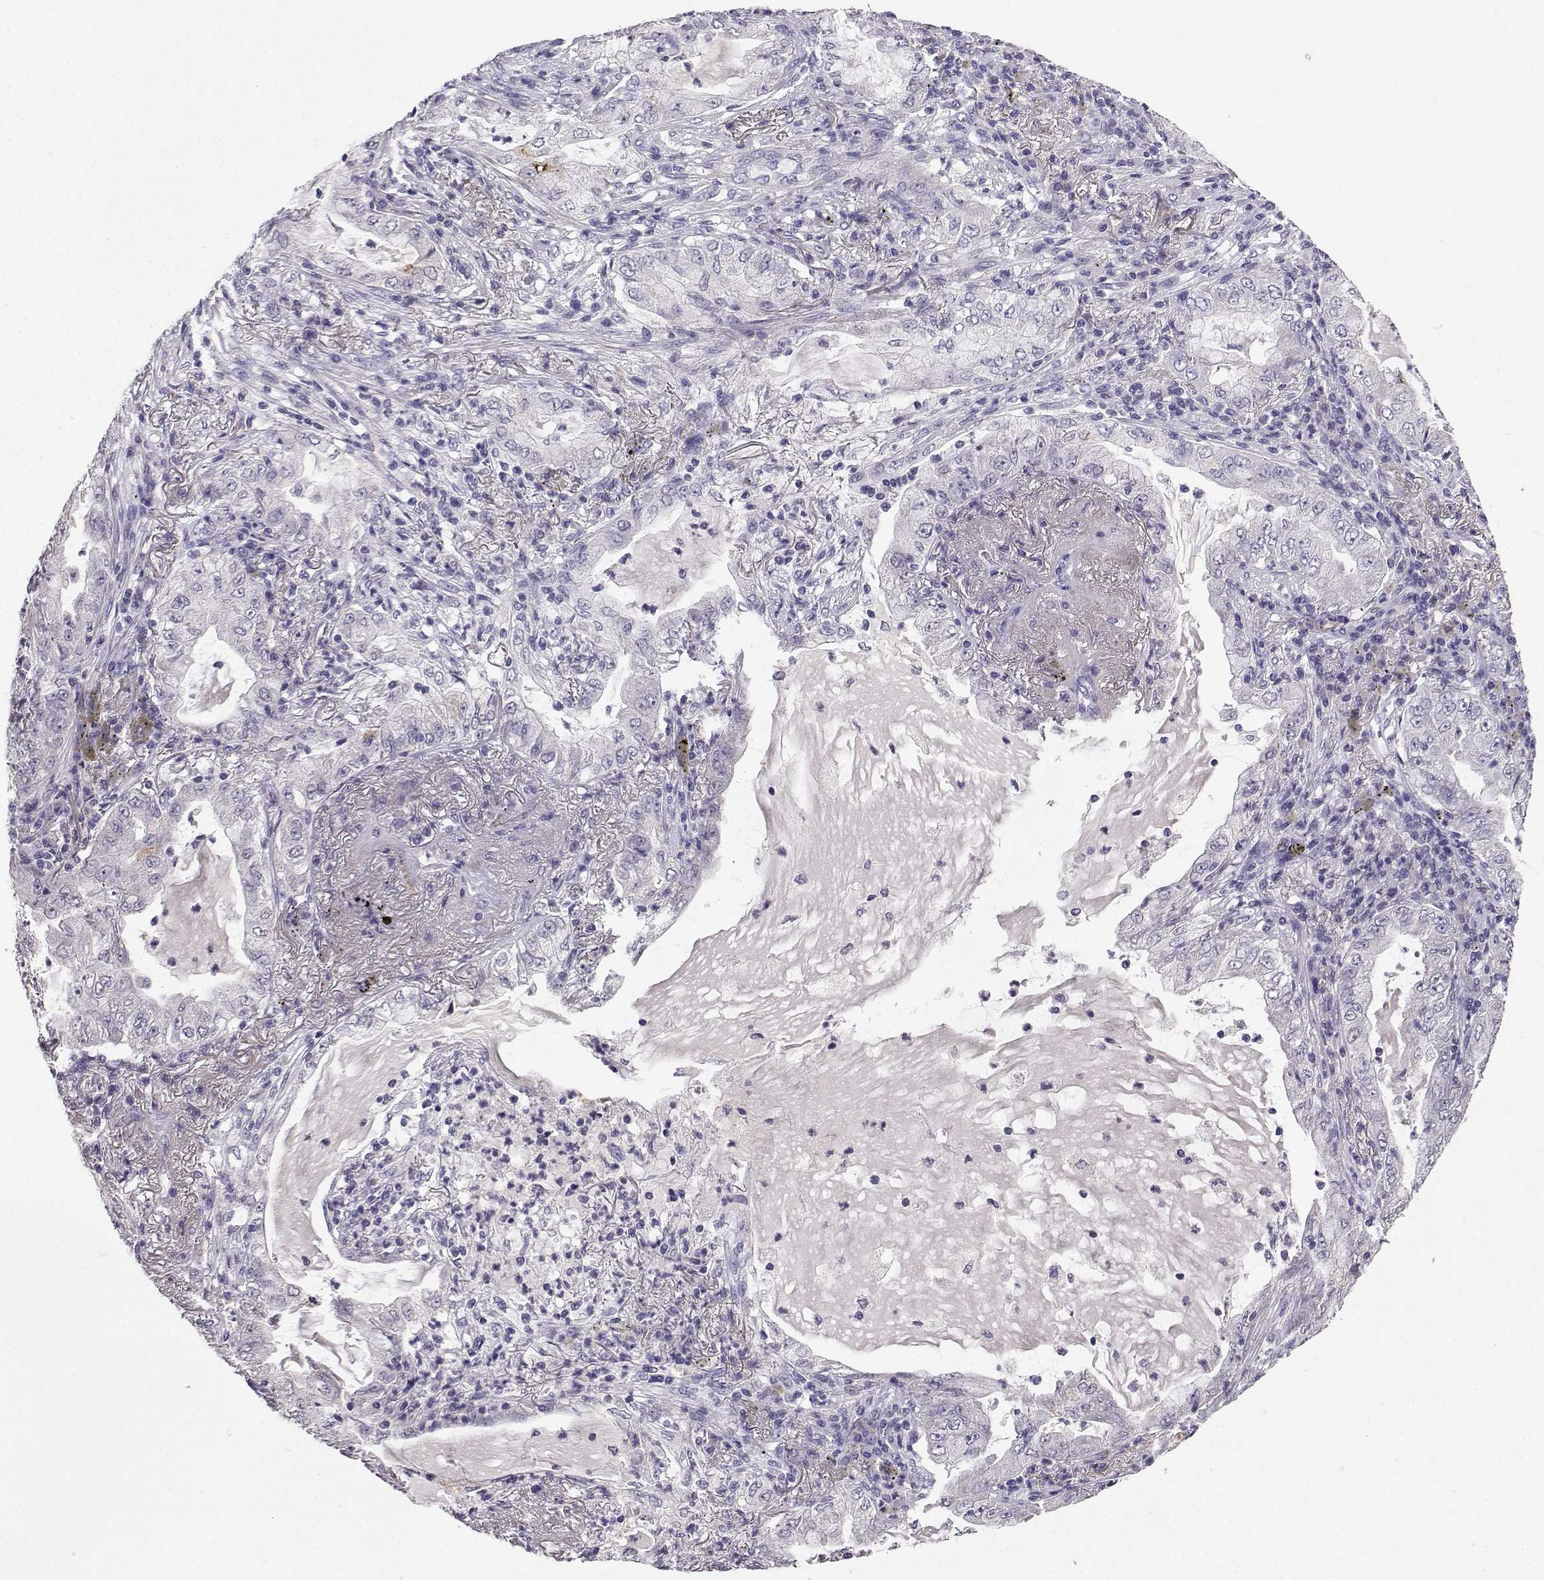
{"staining": {"intensity": "negative", "quantity": "none", "location": "none"}, "tissue": "lung cancer", "cell_type": "Tumor cells", "image_type": "cancer", "snomed": [{"axis": "morphology", "description": "Adenocarcinoma, NOS"}, {"axis": "topography", "description": "Lung"}], "caption": "Immunohistochemistry (IHC) of human lung cancer exhibits no positivity in tumor cells.", "gene": "SPAG11B", "patient": {"sex": "female", "age": 73}}